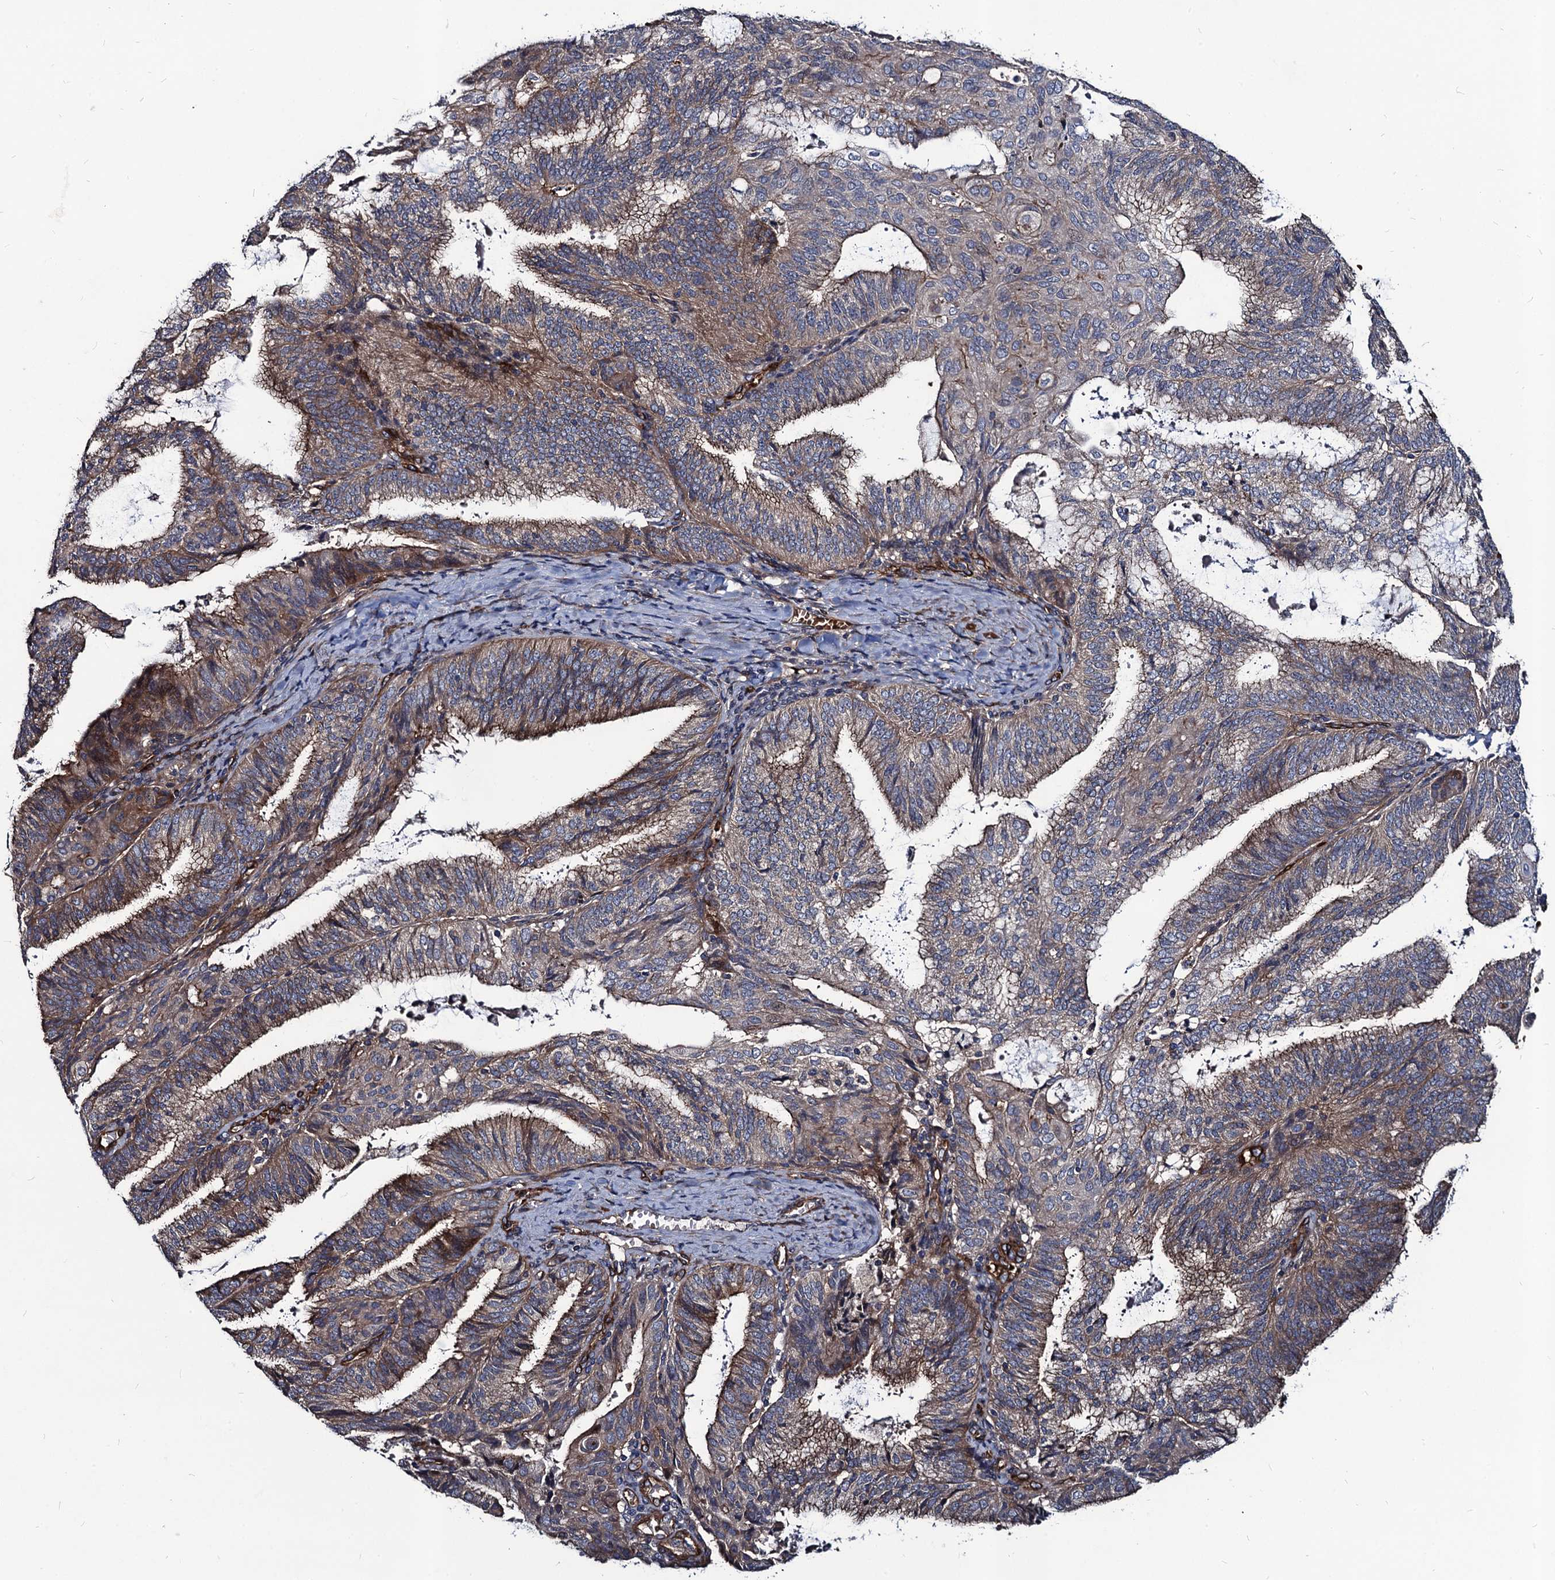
{"staining": {"intensity": "moderate", "quantity": "25%-75%", "location": "cytoplasmic/membranous"}, "tissue": "endometrial cancer", "cell_type": "Tumor cells", "image_type": "cancer", "snomed": [{"axis": "morphology", "description": "Adenocarcinoma, NOS"}, {"axis": "topography", "description": "Endometrium"}], "caption": "The micrograph displays a brown stain indicating the presence of a protein in the cytoplasmic/membranous of tumor cells in adenocarcinoma (endometrial). The protein is stained brown, and the nuclei are stained in blue (DAB (3,3'-diaminobenzidine) IHC with brightfield microscopy, high magnification).", "gene": "KXD1", "patient": {"sex": "female", "age": 49}}